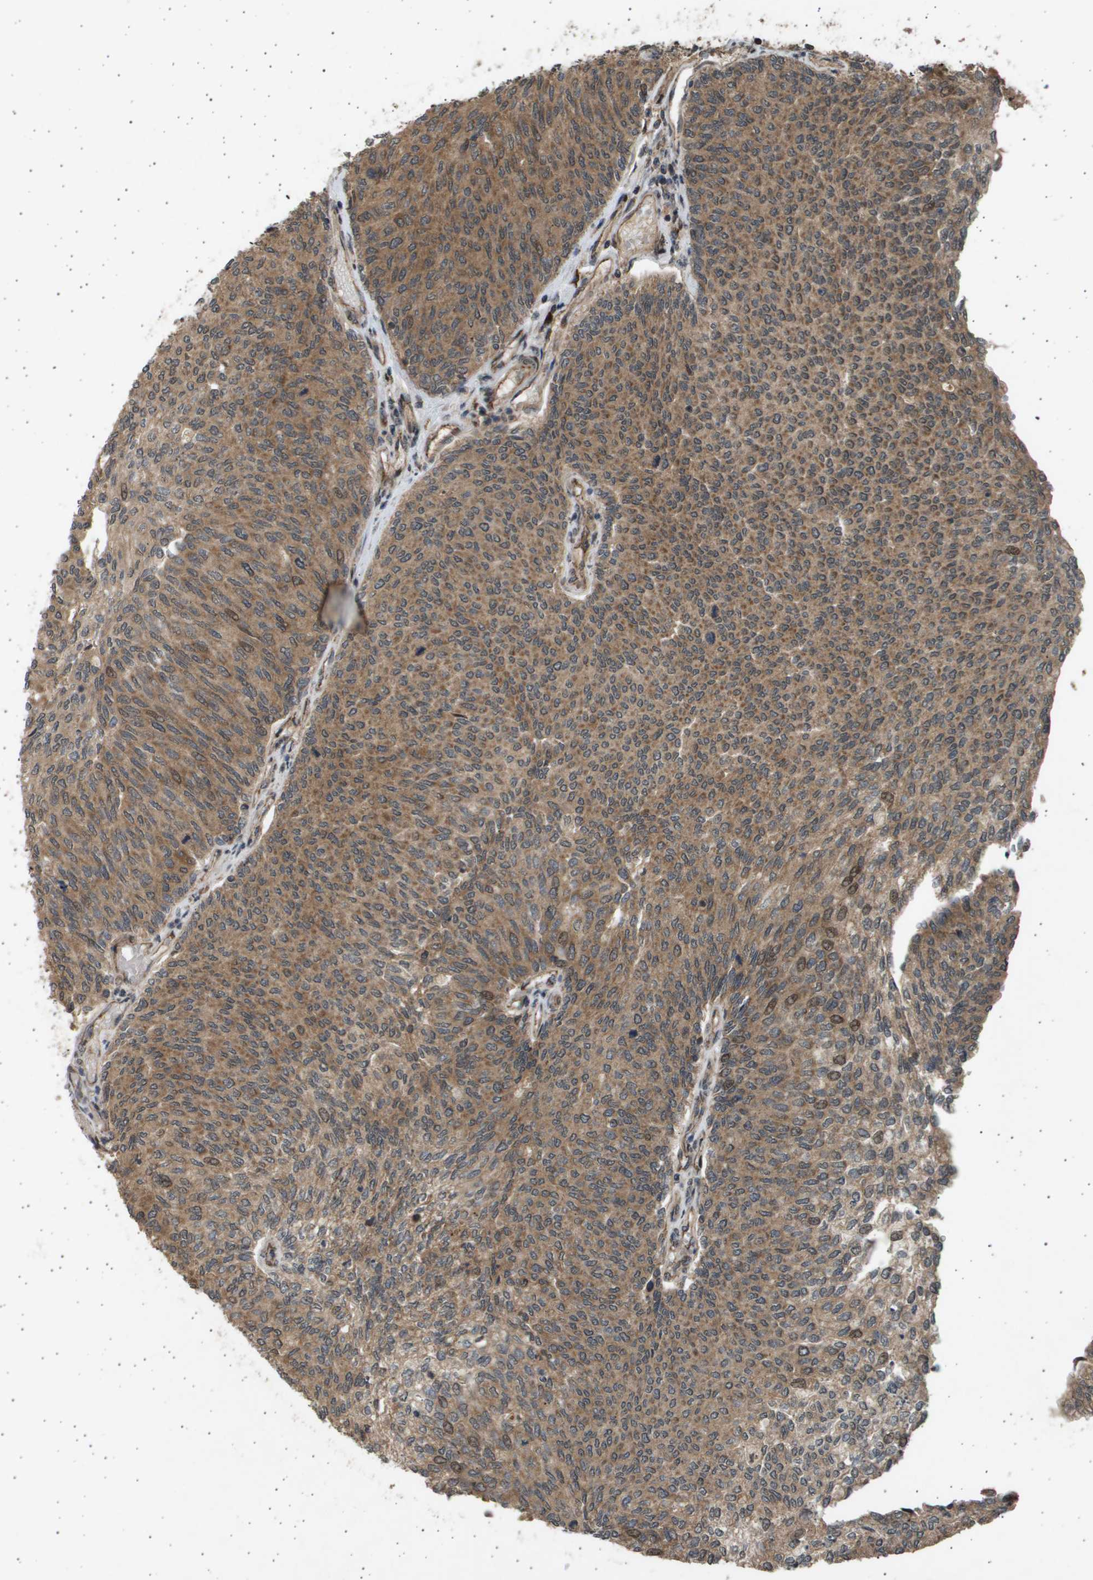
{"staining": {"intensity": "moderate", "quantity": ">75%", "location": "cytoplasmic/membranous,nuclear"}, "tissue": "urothelial cancer", "cell_type": "Tumor cells", "image_type": "cancer", "snomed": [{"axis": "morphology", "description": "Urothelial carcinoma, Low grade"}, {"axis": "topography", "description": "Urinary bladder"}], "caption": "Immunohistochemical staining of urothelial carcinoma (low-grade) reveals moderate cytoplasmic/membranous and nuclear protein positivity in about >75% of tumor cells. (DAB IHC with brightfield microscopy, high magnification).", "gene": "TNRC6A", "patient": {"sex": "female", "age": 79}}